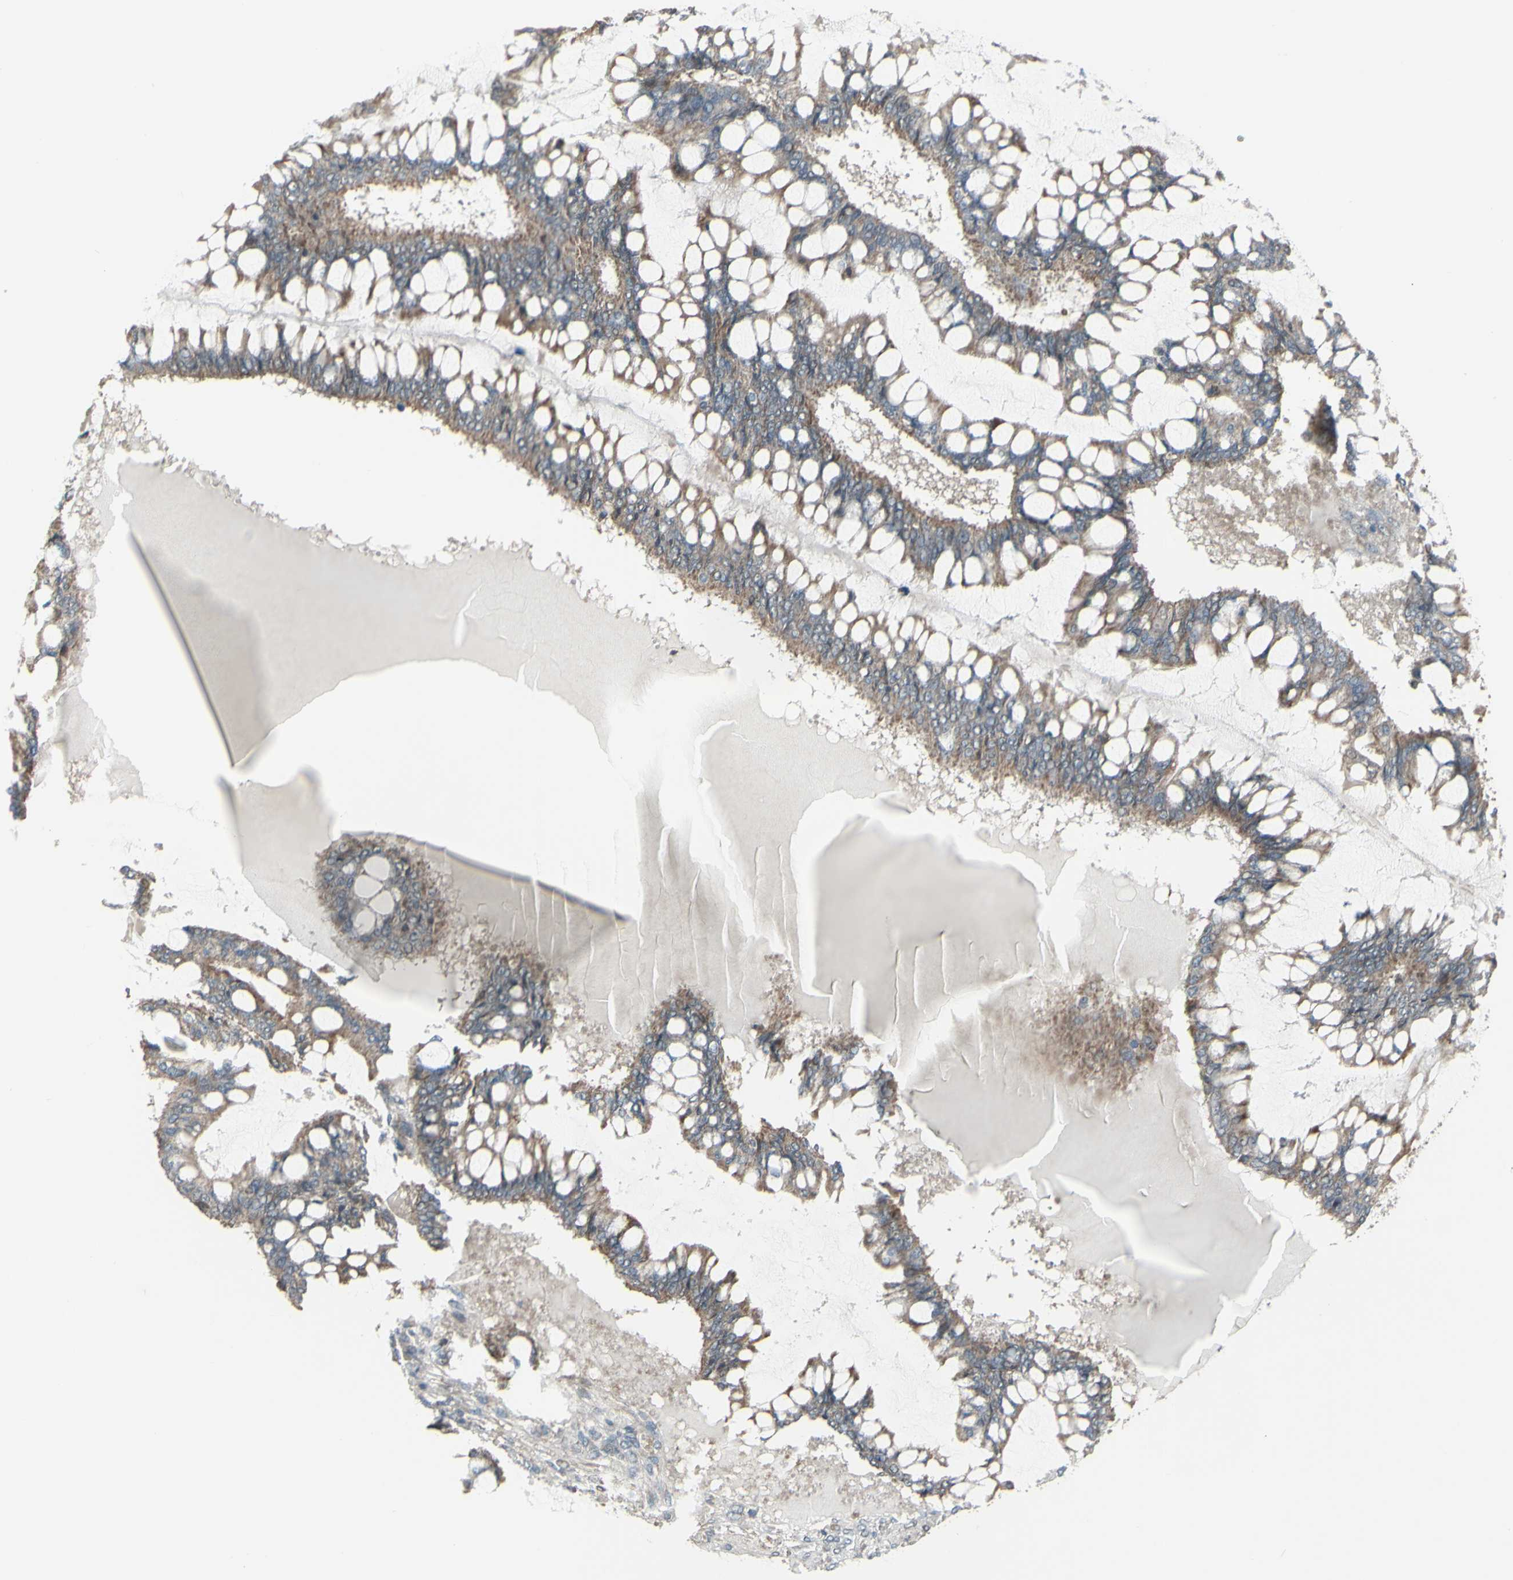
{"staining": {"intensity": "moderate", "quantity": ">75%", "location": "cytoplasmic/membranous"}, "tissue": "ovarian cancer", "cell_type": "Tumor cells", "image_type": "cancer", "snomed": [{"axis": "morphology", "description": "Cystadenocarcinoma, mucinous, NOS"}, {"axis": "topography", "description": "Ovary"}], "caption": "Immunohistochemistry (IHC) staining of mucinous cystadenocarcinoma (ovarian), which displays medium levels of moderate cytoplasmic/membranous positivity in about >75% of tumor cells indicating moderate cytoplasmic/membranous protein expression. The staining was performed using DAB (brown) for protein detection and nuclei were counterstained in hematoxylin (blue).", "gene": "GRAMD1B", "patient": {"sex": "female", "age": 73}}